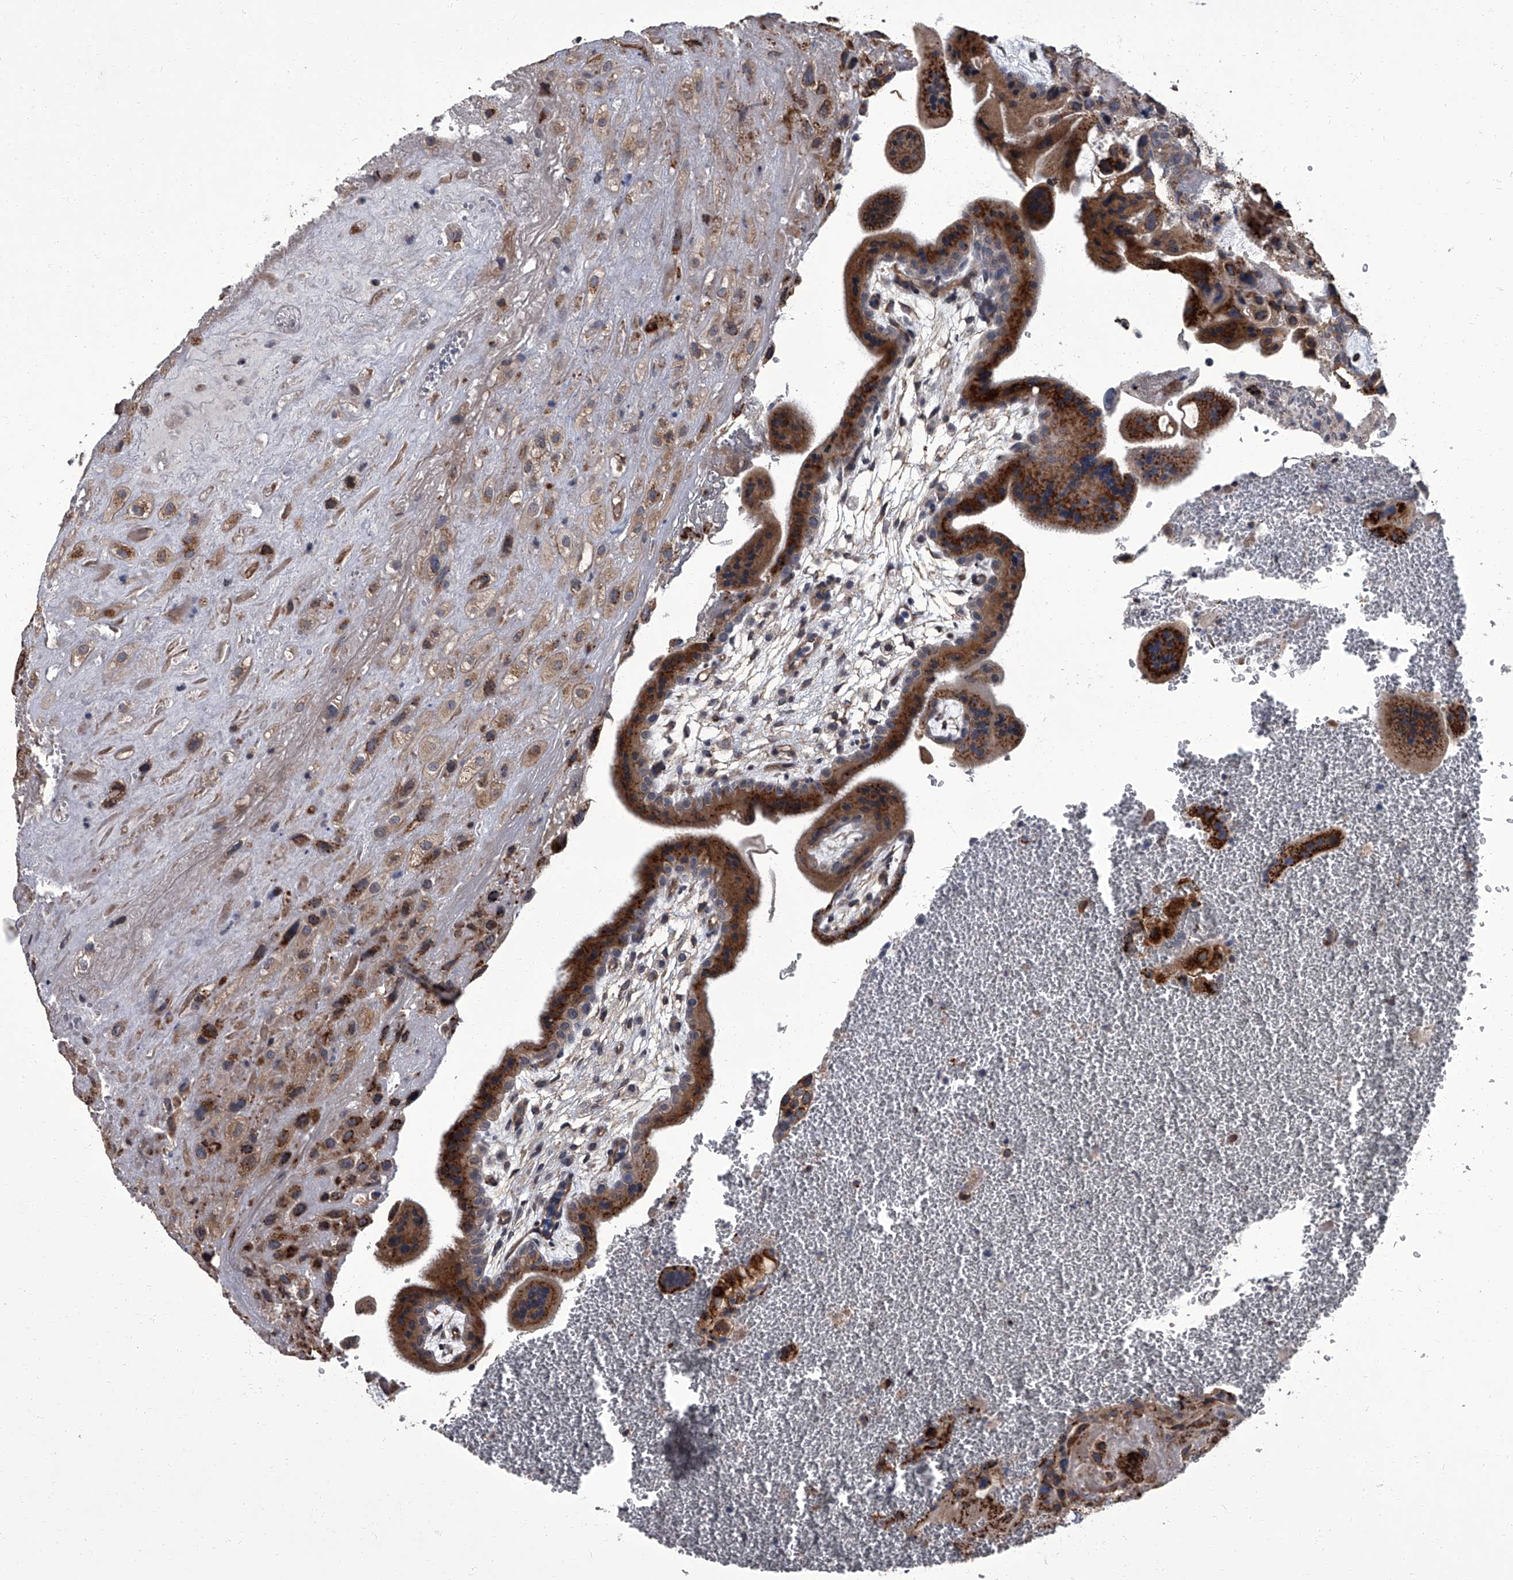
{"staining": {"intensity": "moderate", "quantity": "25%-75%", "location": "cytoplasmic/membranous"}, "tissue": "placenta", "cell_type": "Decidual cells", "image_type": "normal", "snomed": [{"axis": "morphology", "description": "Normal tissue, NOS"}, {"axis": "topography", "description": "Placenta"}], "caption": "Immunohistochemistry (DAB) staining of benign human placenta displays moderate cytoplasmic/membranous protein staining in about 25%-75% of decidual cells.", "gene": "SIRT4", "patient": {"sex": "female", "age": 35}}